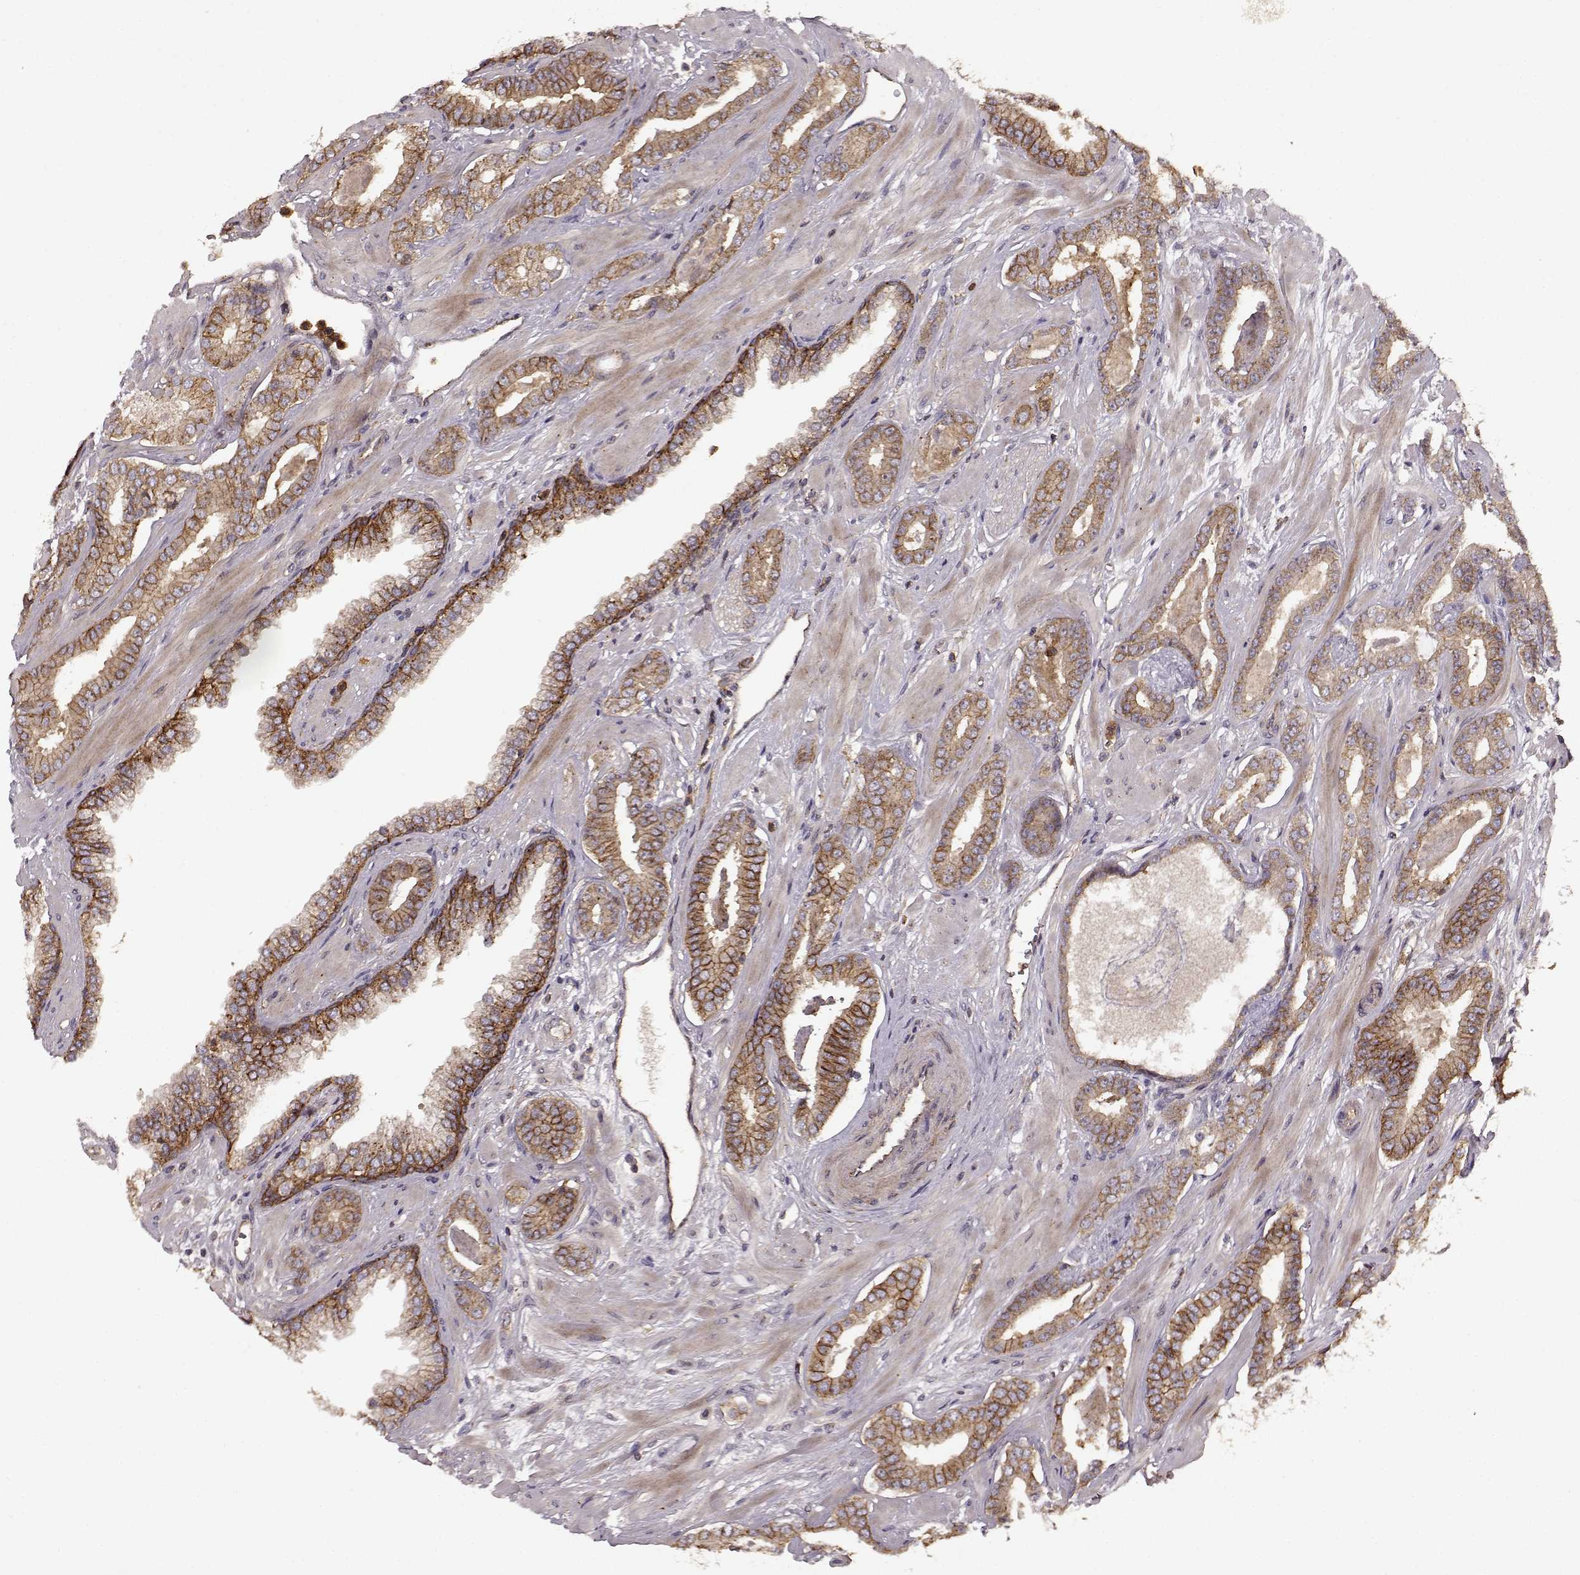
{"staining": {"intensity": "moderate", "quantity": ">75%", "location": "cytoplasmic/membranous"}, "tissue": "prostate cancer", "cell_type": "Tumor cells", "image_type": "cancer", "snomed": [{"axis": "morphology", "description": "Adenocarcinoma, Low grade"}, {"axis": "topography", "description": "Prostate"}], "caption": "Prostate cancer was stained to show a protein in brown. There is medium levels of moderate cytoplasmic/membranous expression in about >75% of tumor cells.", "gene": "IFRD2", "patient": {"sex": "male", "age": 61}}